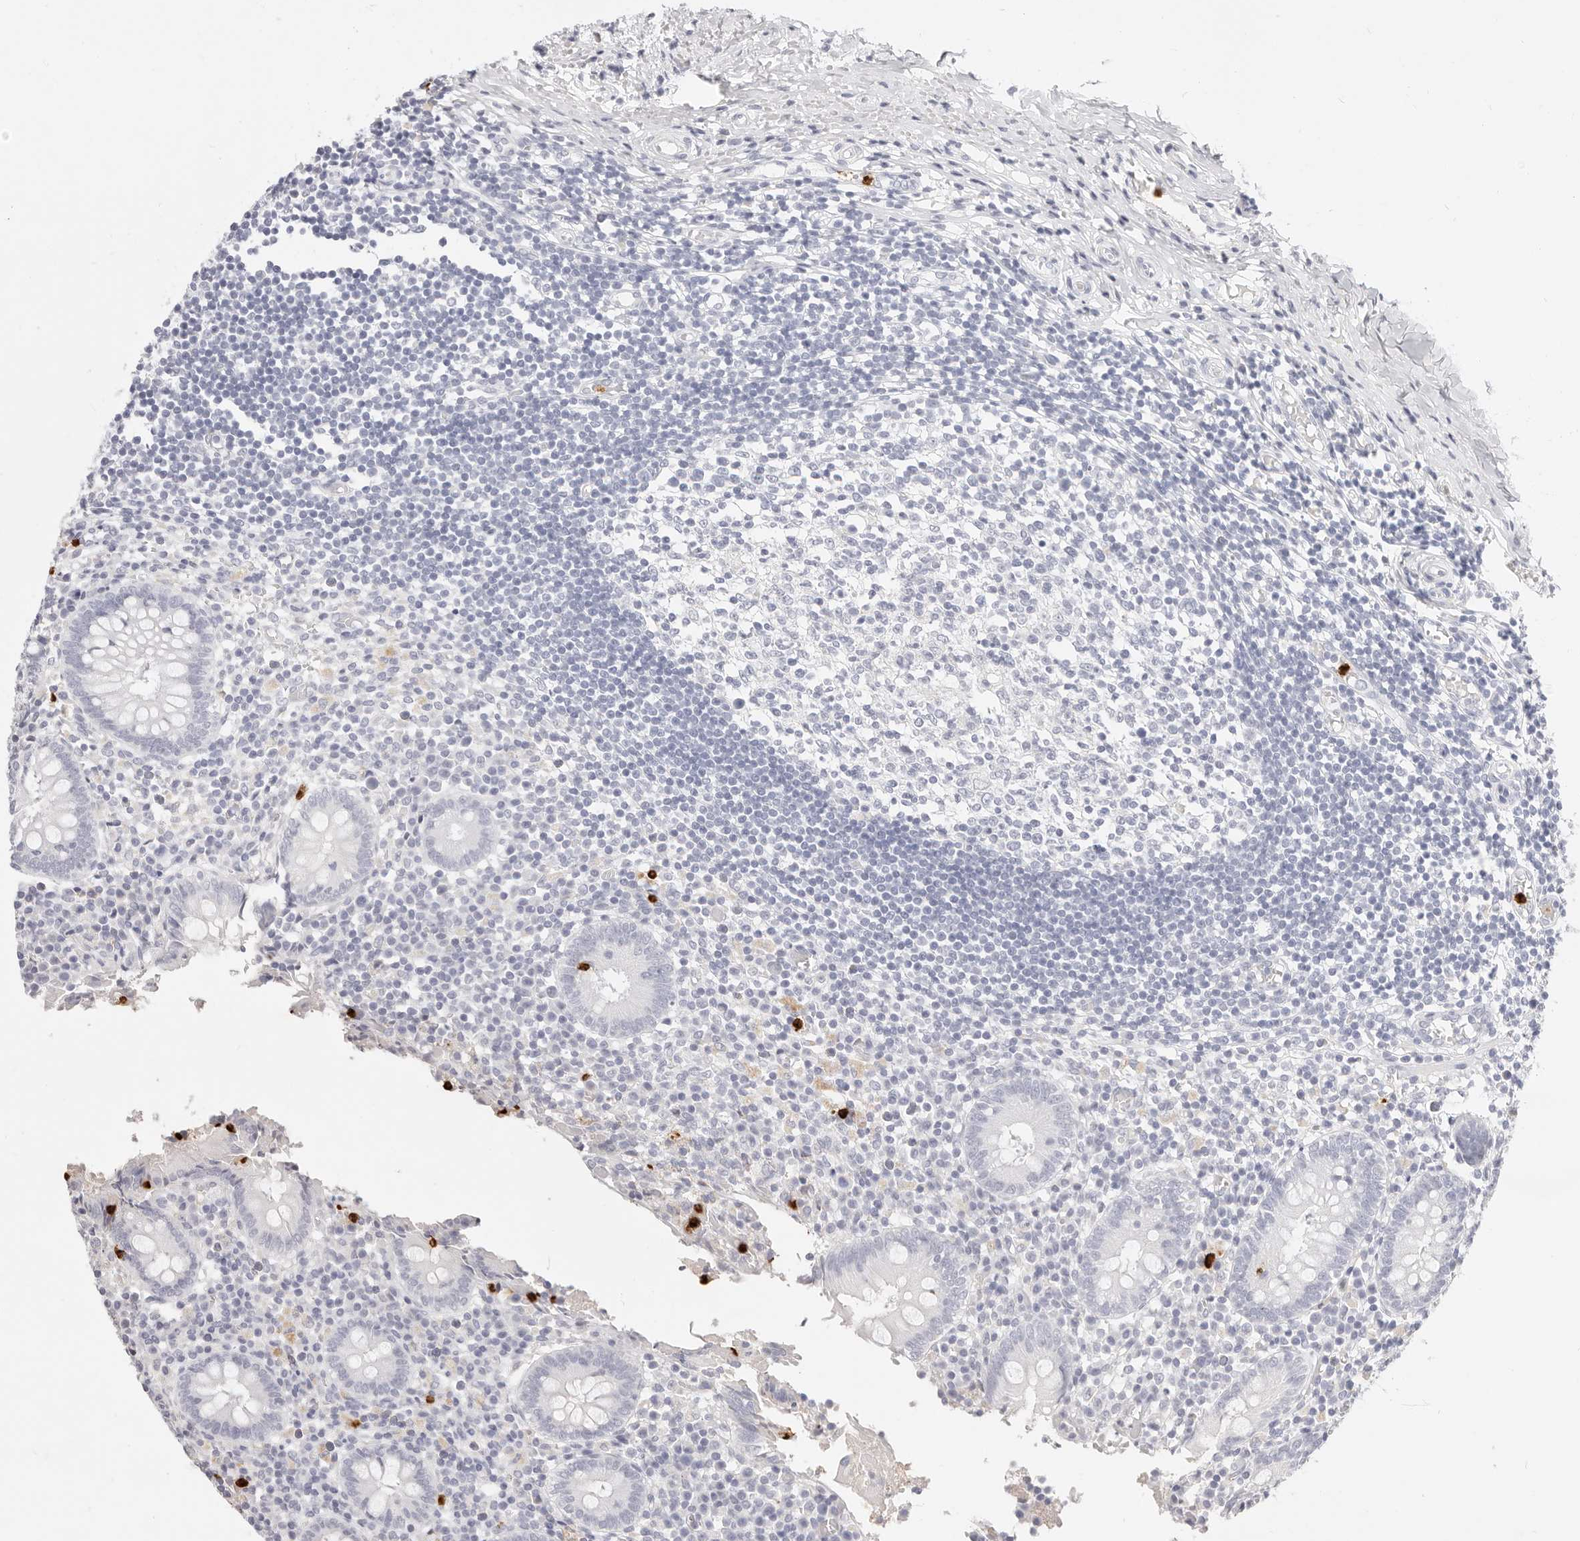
{"staining": {"intensity": "negative", "quantity": "none", "location": "none"}, "tissue": "appendix", "cell_type": "Glandular cells", "image_type": "normal", "snomed": [{"axis": "morphology", "description": "Normal tissue, NOS"}, {"axis": "topography", "description": "Appendix"}], "caption": "This is a micrograph of immunohistochemistry (IHC) staining of benign appendix, which shows no positivity in glandular cells. The staining was performed using DAB (3,3'-diaminobenzidine) to visualize the protein expression in brown, while the nuclei were stained in blue with hematoxylin (Magnification: 20x).", "gene": "CAMP", "patient": {"sex": "female", "age": 17}}